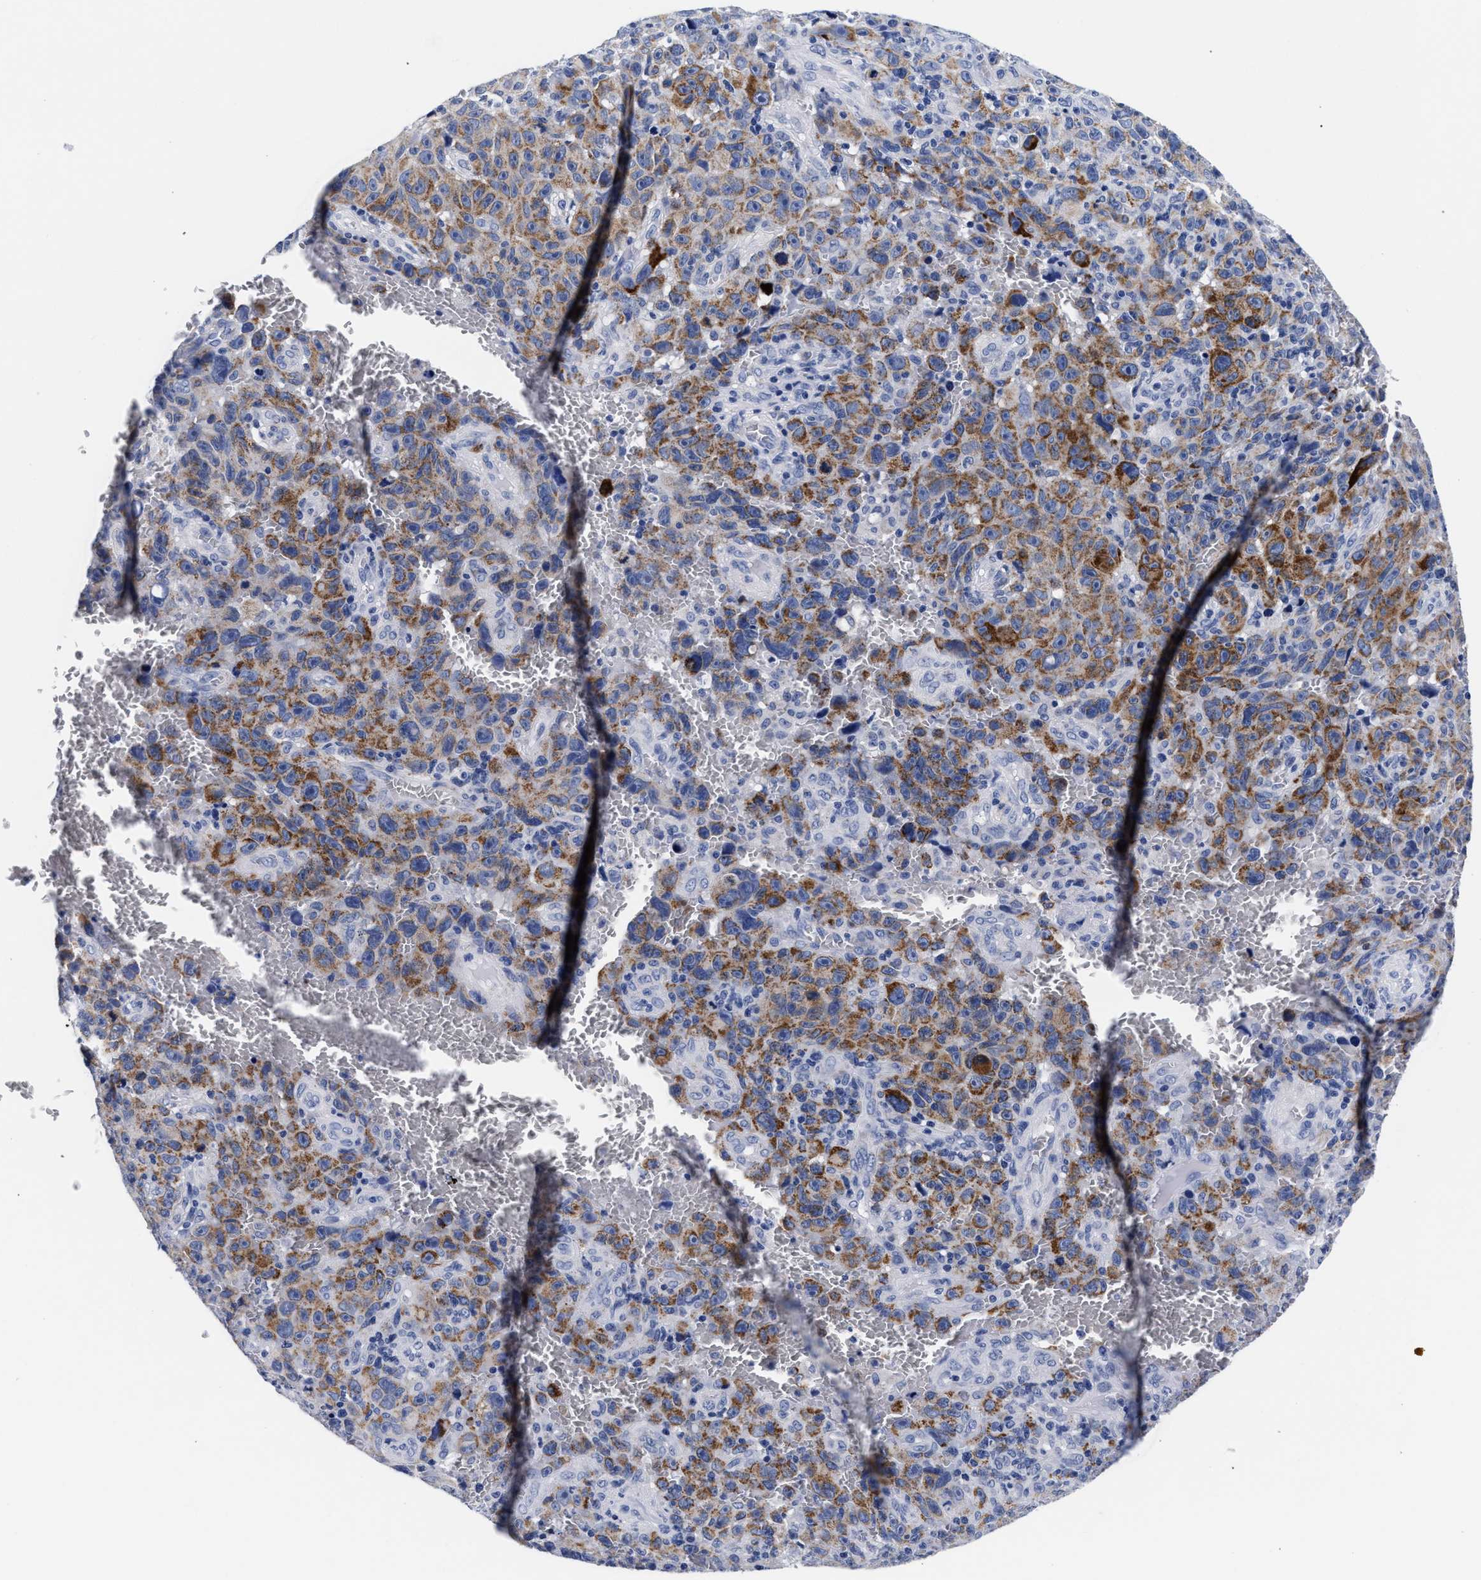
{"staining": {"intensity": "moderate", "quantity": ">75%", "location": "cytoplasmic/membranous"}, "tissue": "melanoma", "cell_type": "Tumor cells", "image_type": "cancer", "snomed": [{"axis": "morphology", "description": "Malignant melanoma, NOS"}, {"axis": "topography", "description": "Skin"}], "caption": "Malignant melanoma stained for a protein shows moderate cytoplasmic/membranous positivity in tumor cells.", "gene": "RAB3B", "patient": {"sex": "female", "age": 82}}